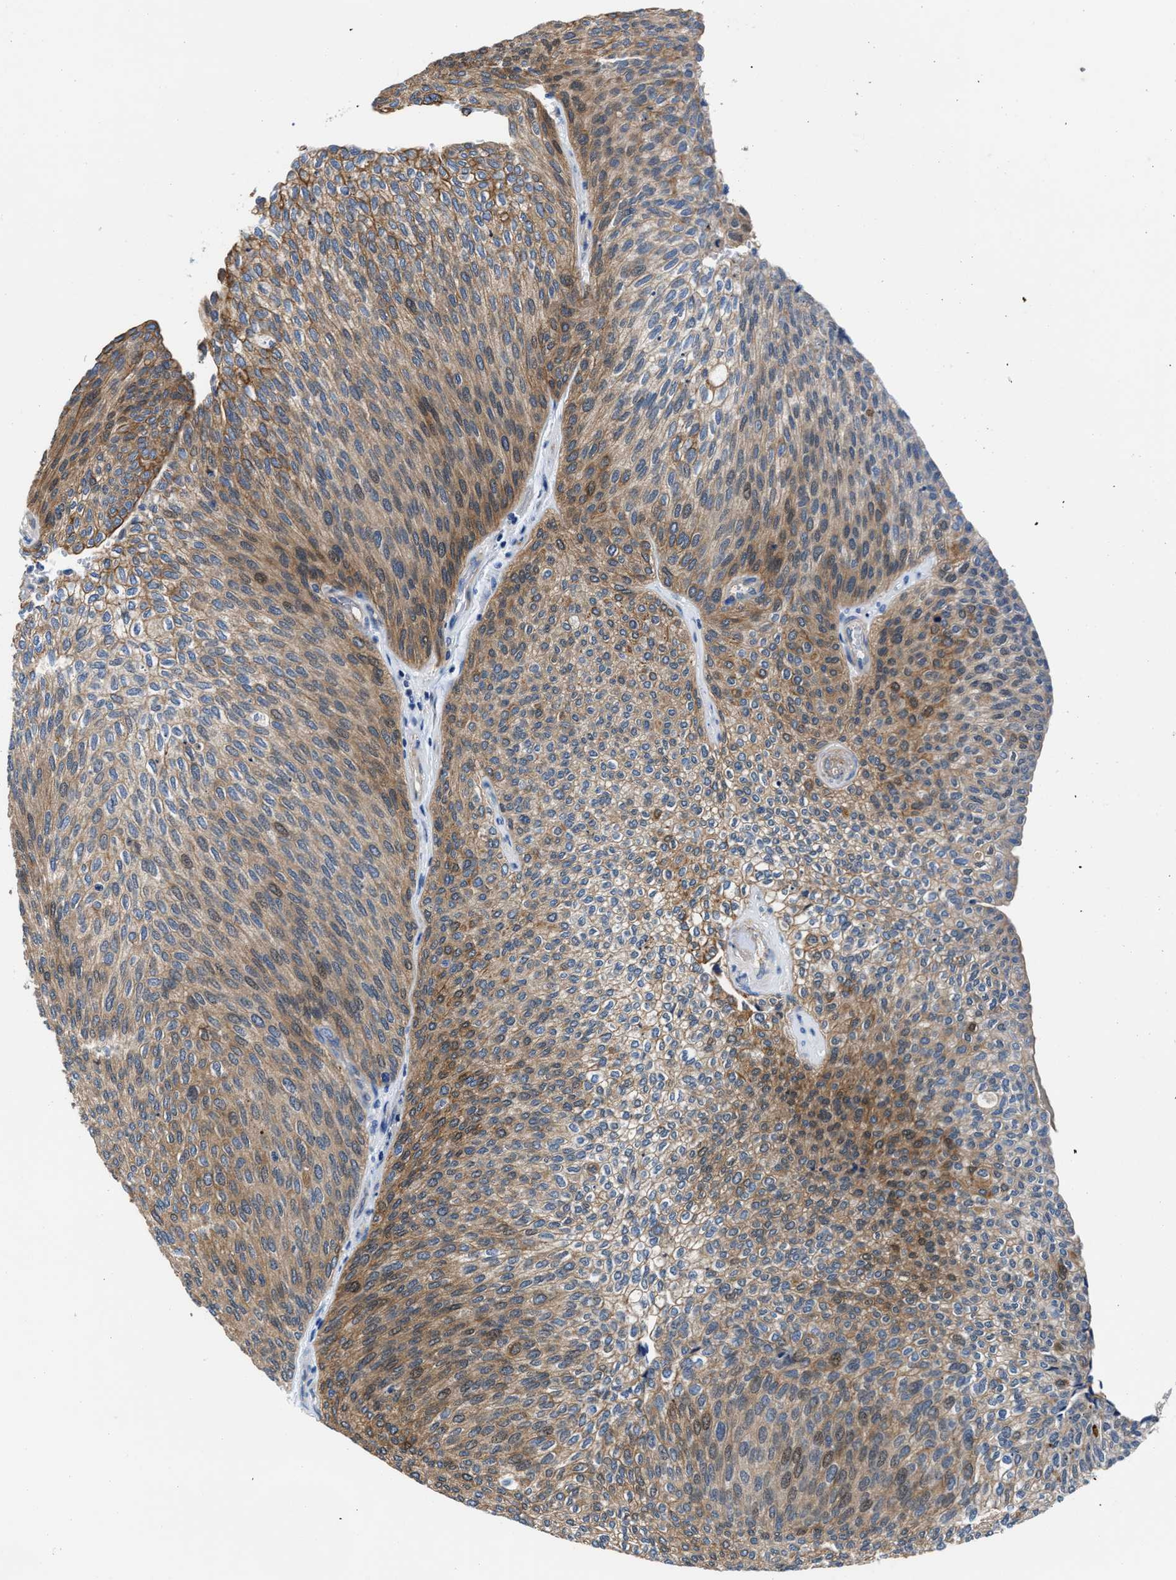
{"staining": {"intensity": "moderate", "quantity": ">75%", "location": "cytoplasmic/membranous"}, "tissue": "urothelial cancer", "cell_type": "Tumor cells", "image_type": "cancer", "snomed": [{"axis": "morphology", "description": "Urothelial carcinoma, Low grade"}, {"axis": "topography", "description": "Urinary bladder"}], "caption": "A high-resolution photomicrograph shows immunohistochemistry staining of urothelial cancer, which demonstrates moderate cytoplasmic/membranous positivity in approximately >75% of tumor cells.", "gene": "PARG", "patient": {"sex": "female", "age": 79}}